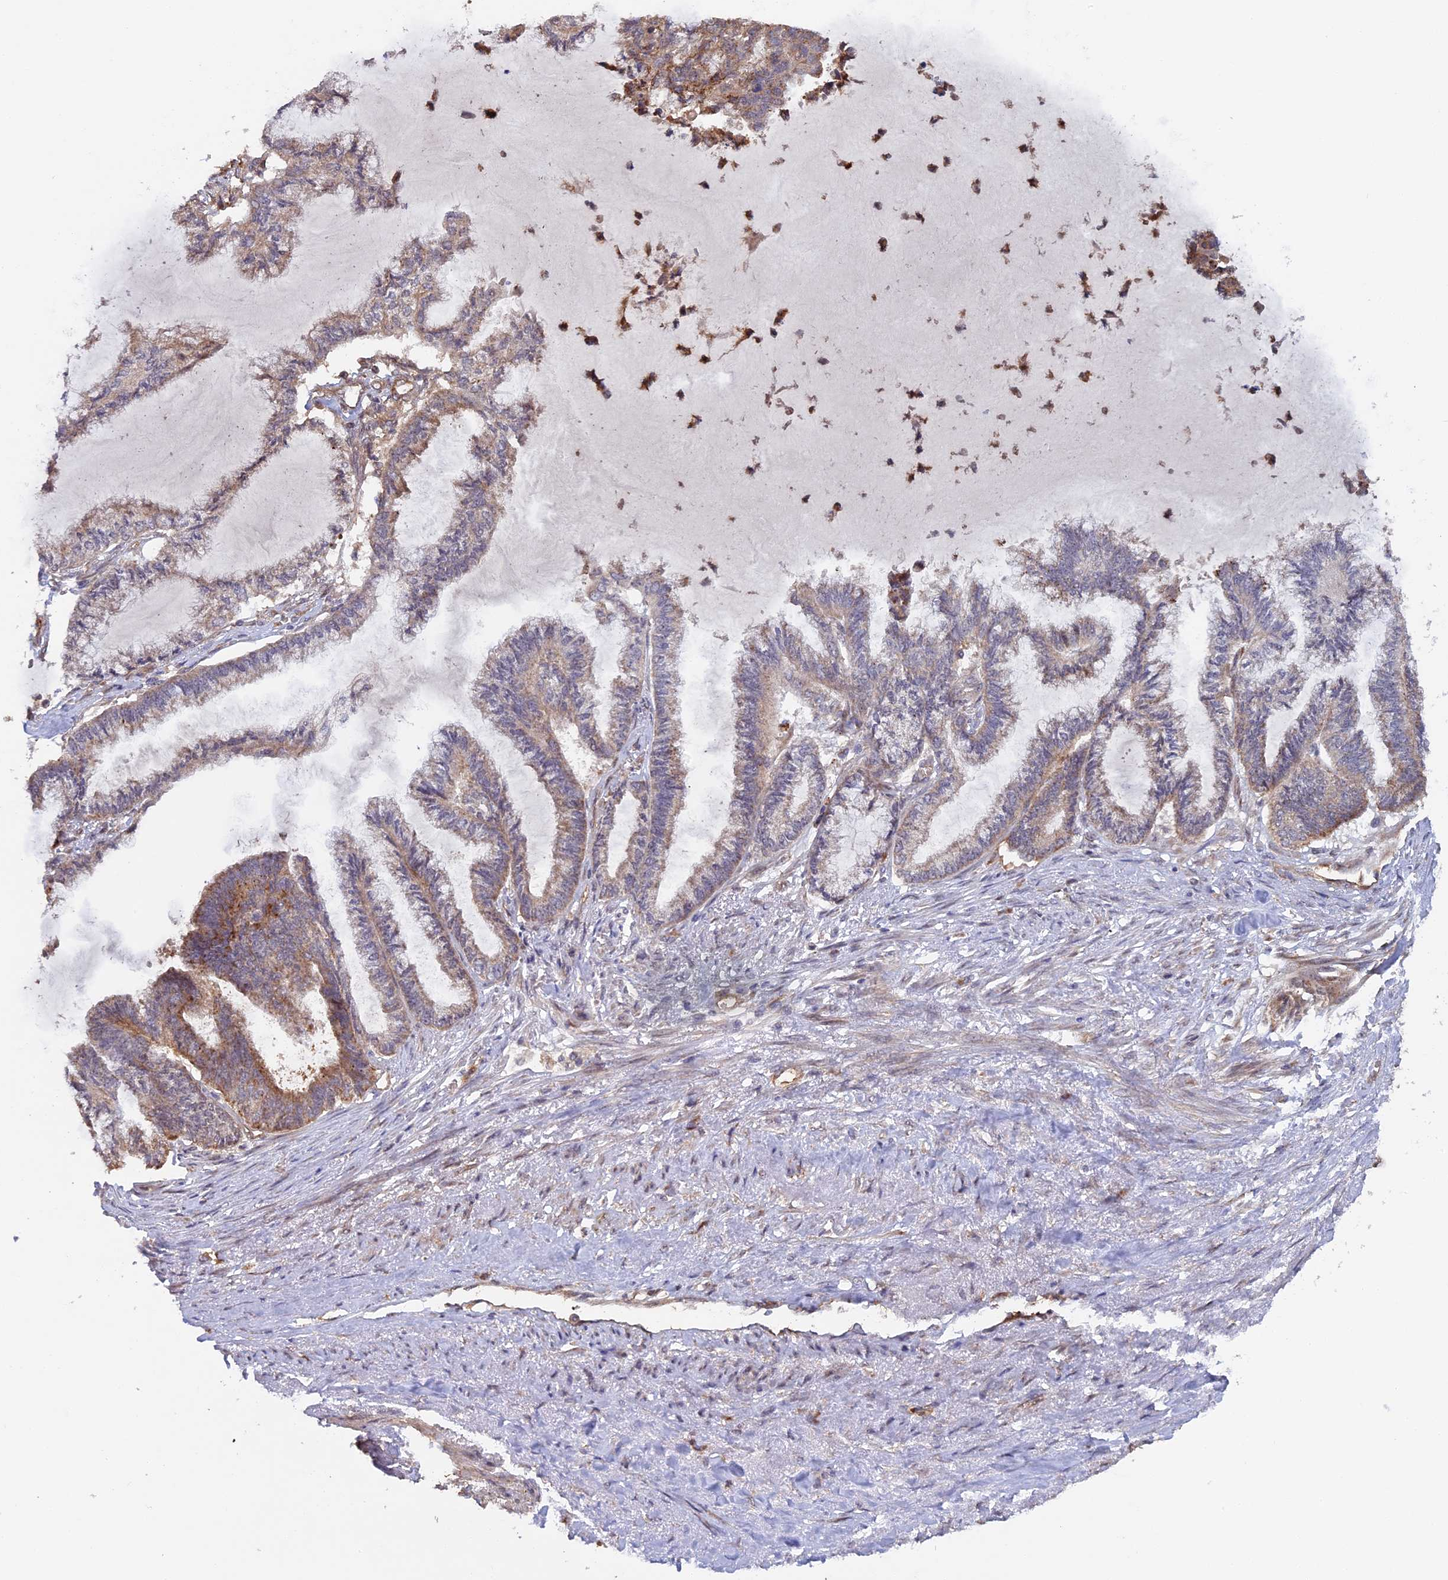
{"staining": {"intensity": "weak", "quantity": "25%-75%", "location": "cytoplasmic/membranous"}, "tissue": "endometrial cancer", "cell_type": "Tumor cells", "image_type": "cancer", "snomed": [{"axis": "morphology", "description": "Adenocarcinoma, NOS"}, {"axis": "topography", "description": "Endometrium"}], "caption": "Protein staining of endometrial cancer (adenocarcinoma) tissue displays weak cytoplasmic/membranous positivity in about 25%-75% of tumor cells.", "gene": "FERMT1", "patient": {"sex": "female", "age": 86}}